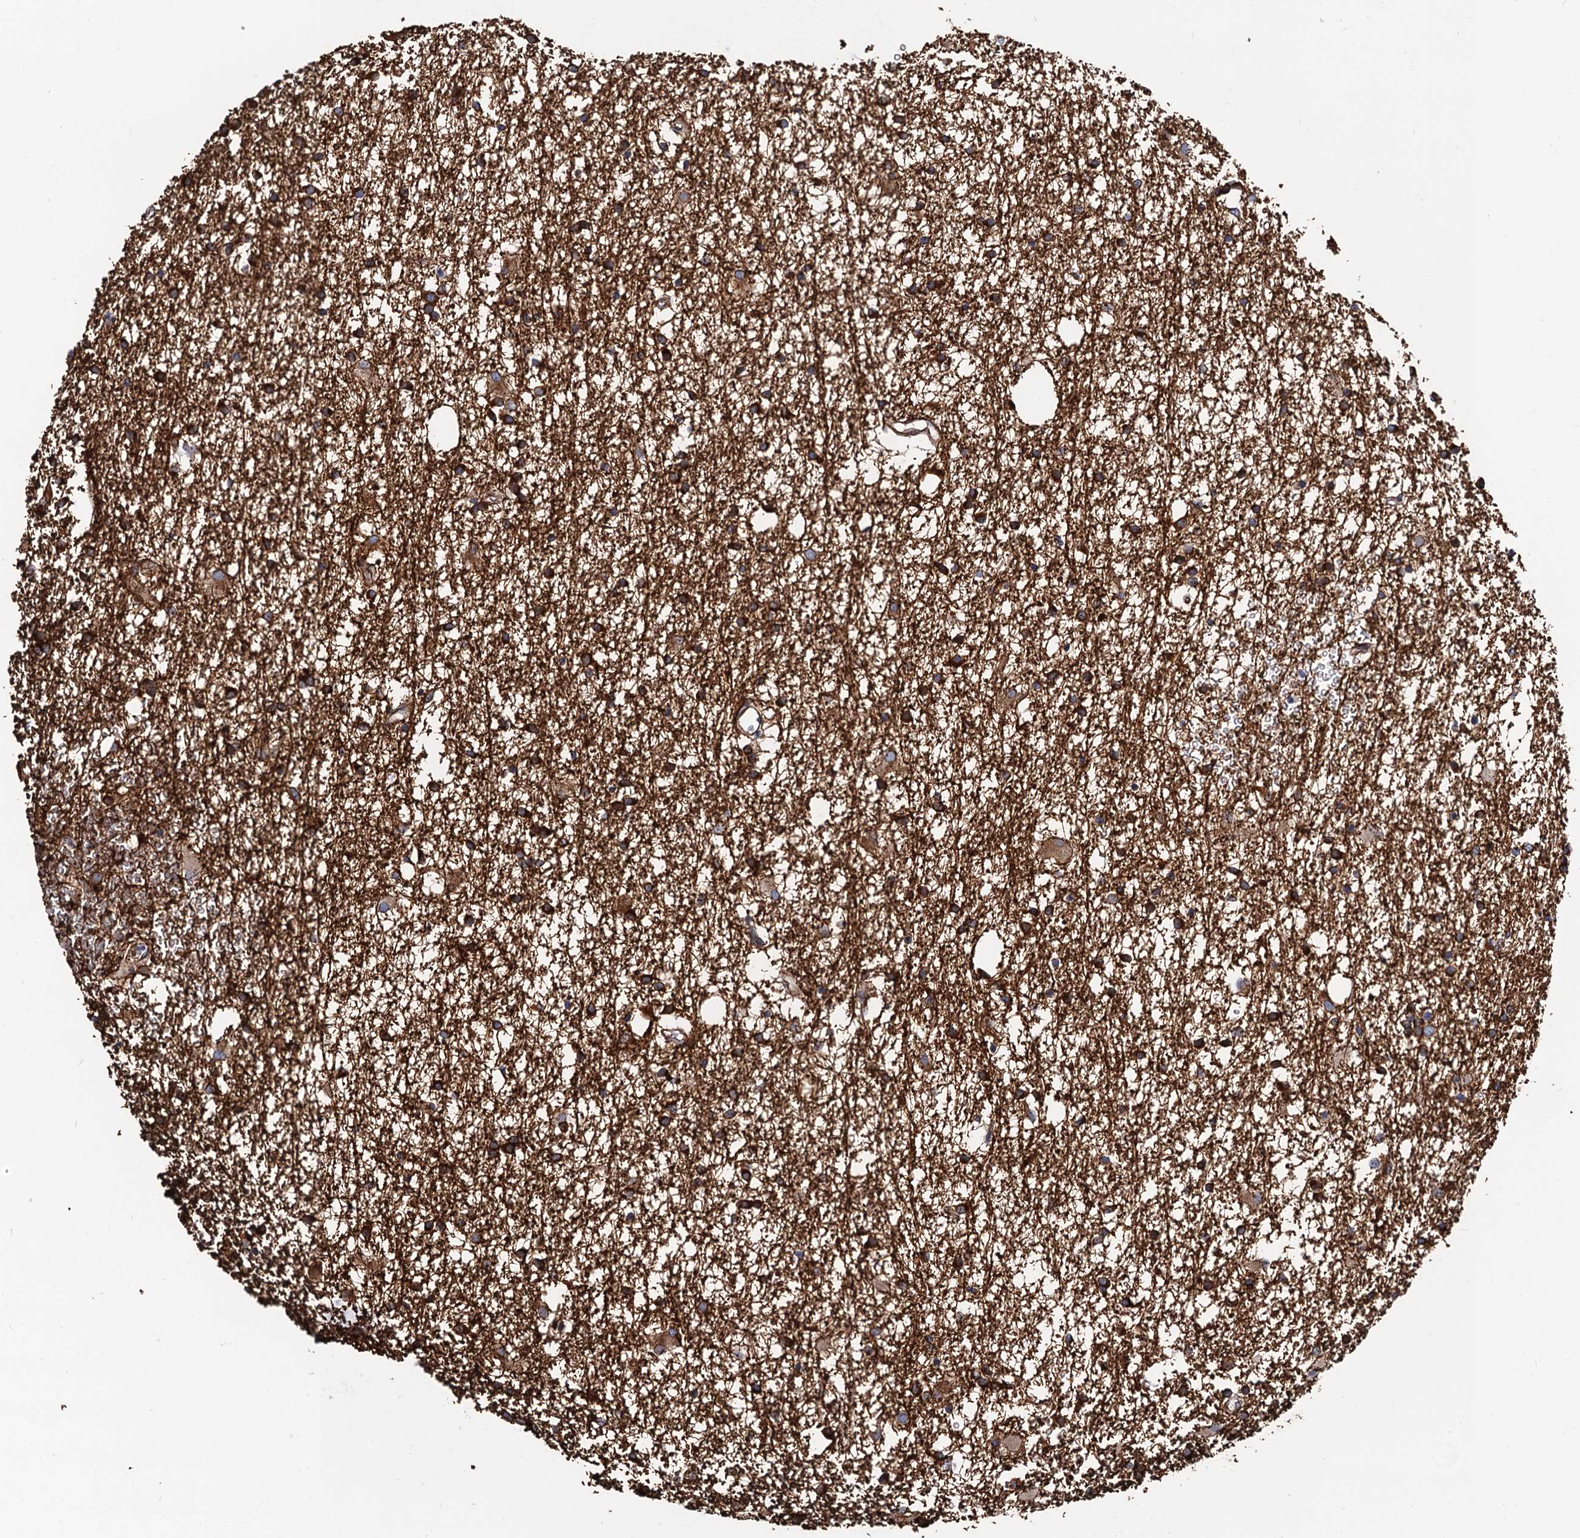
{"staining": {"intensity": "strong", "quantity": ">75%", "location": "cytoplasmic/membranous"}, "tissue": "glioma", "cell_type": "Tumor cells", "image_type": "cancer", "snomed": [{"axis": "morphology", "description": "Glioma, malignant, High grade"}, {"axis": "topography", "description": "Brain"}], "caption": "Malignant glioma (high-grade) stained for a protein (brown) shows strong cytoplasmic/membranous positive positivity in about >75% of tumor cells.", "gene": "ZDHHC18", "patient": {"sex": "male", "age": 77}}